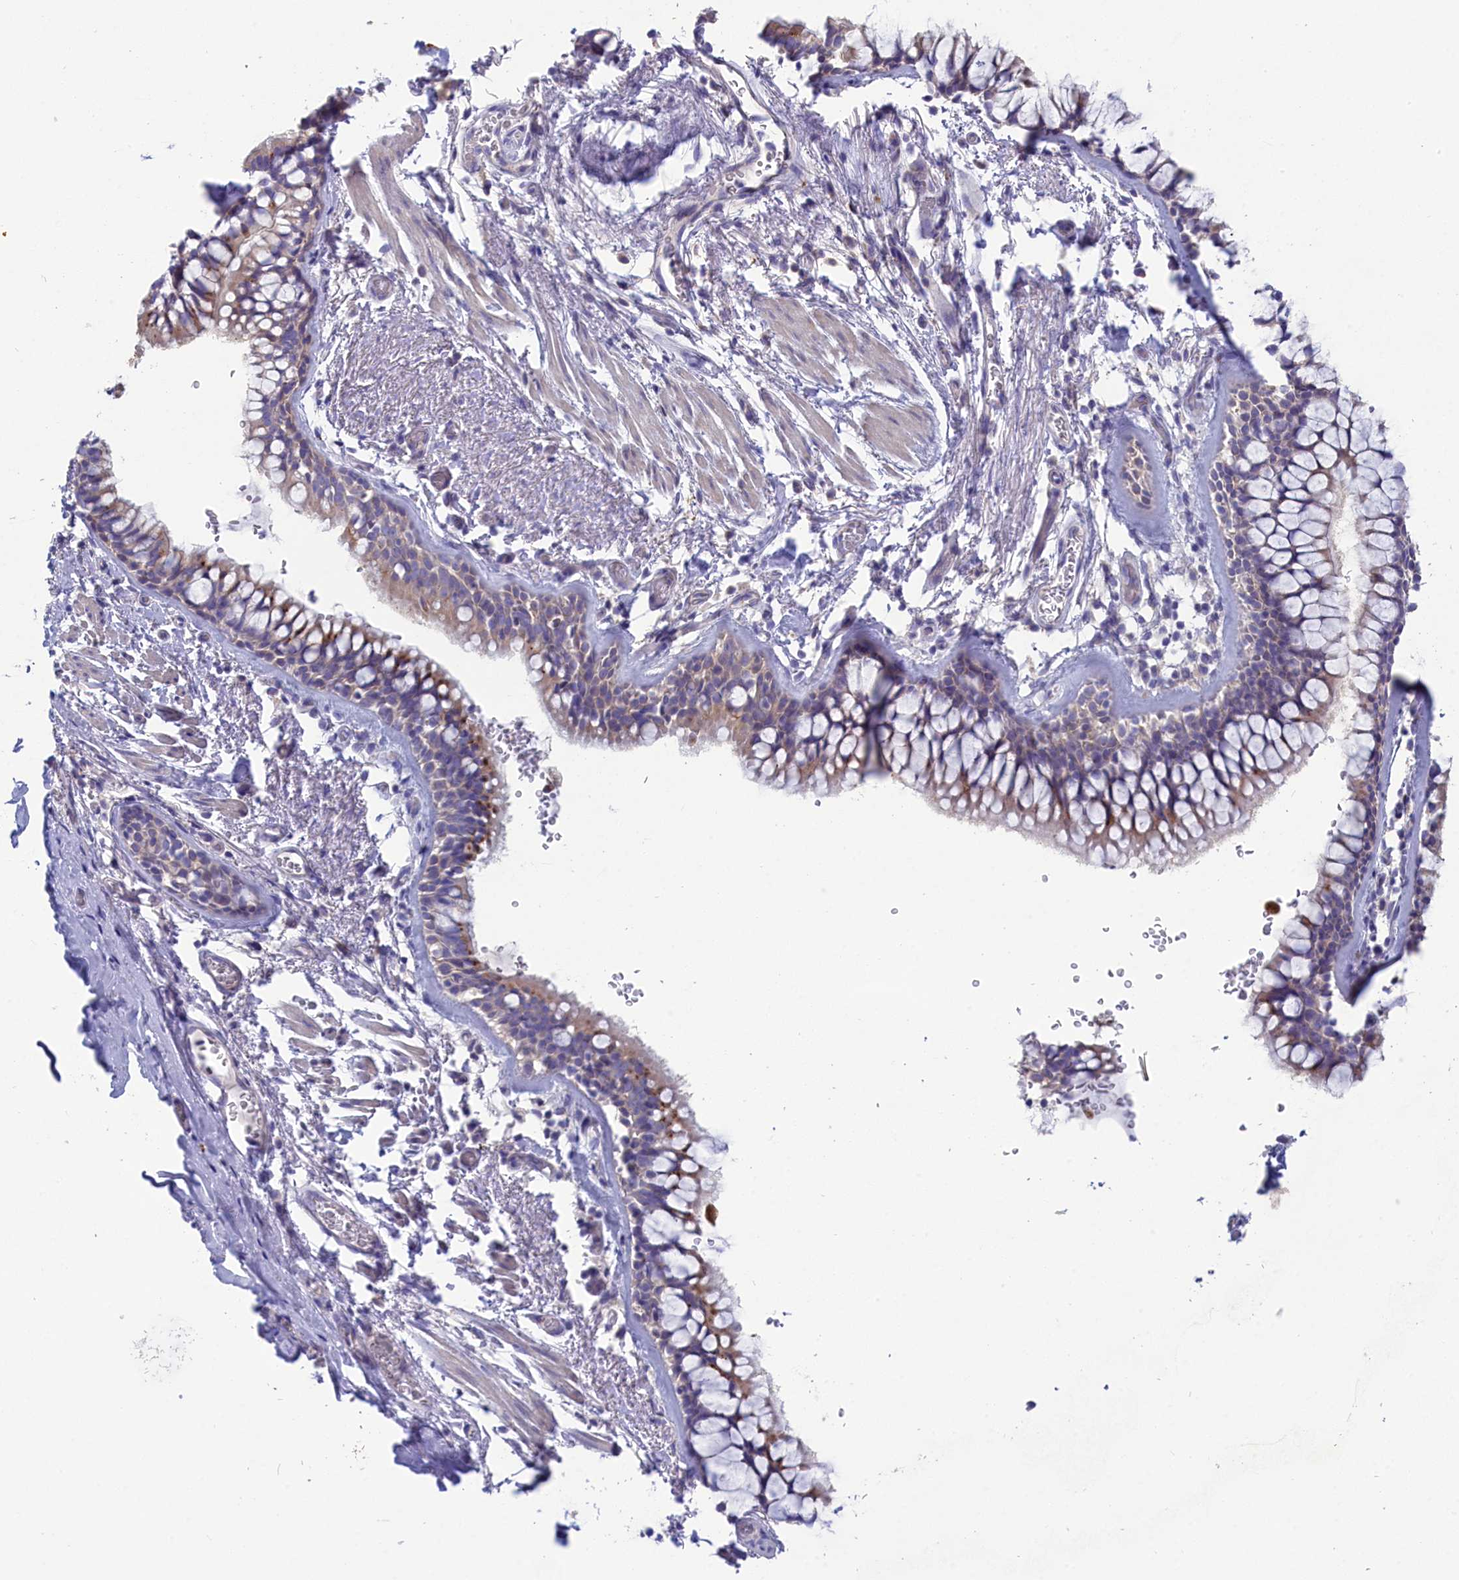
{"staining": {"intensity": "moderate", "quantity": "25%-75%", "location": "cytoplasmic/membranous"}, "tissue": "bronchus", "cell_type": "Respiratory epithelial cells", "image_type": "normal", "snomed": [{"axis": "morphology", "description": "Normal tissue, NOS"}, {"axis": "topography", "description": "Bronchus"}], "caption": "Immunohistochemistry image of benign bronchus: bronchus stained using IHC displays medium levels of moderate protein expression localized specifically in the cytoplasmic/membranous of respiratory epithelial cells, appearing as a cytoplasmic/membranous brown color.", "gene": "WDR6", "patient": {"sex": "male", "age": 65}}